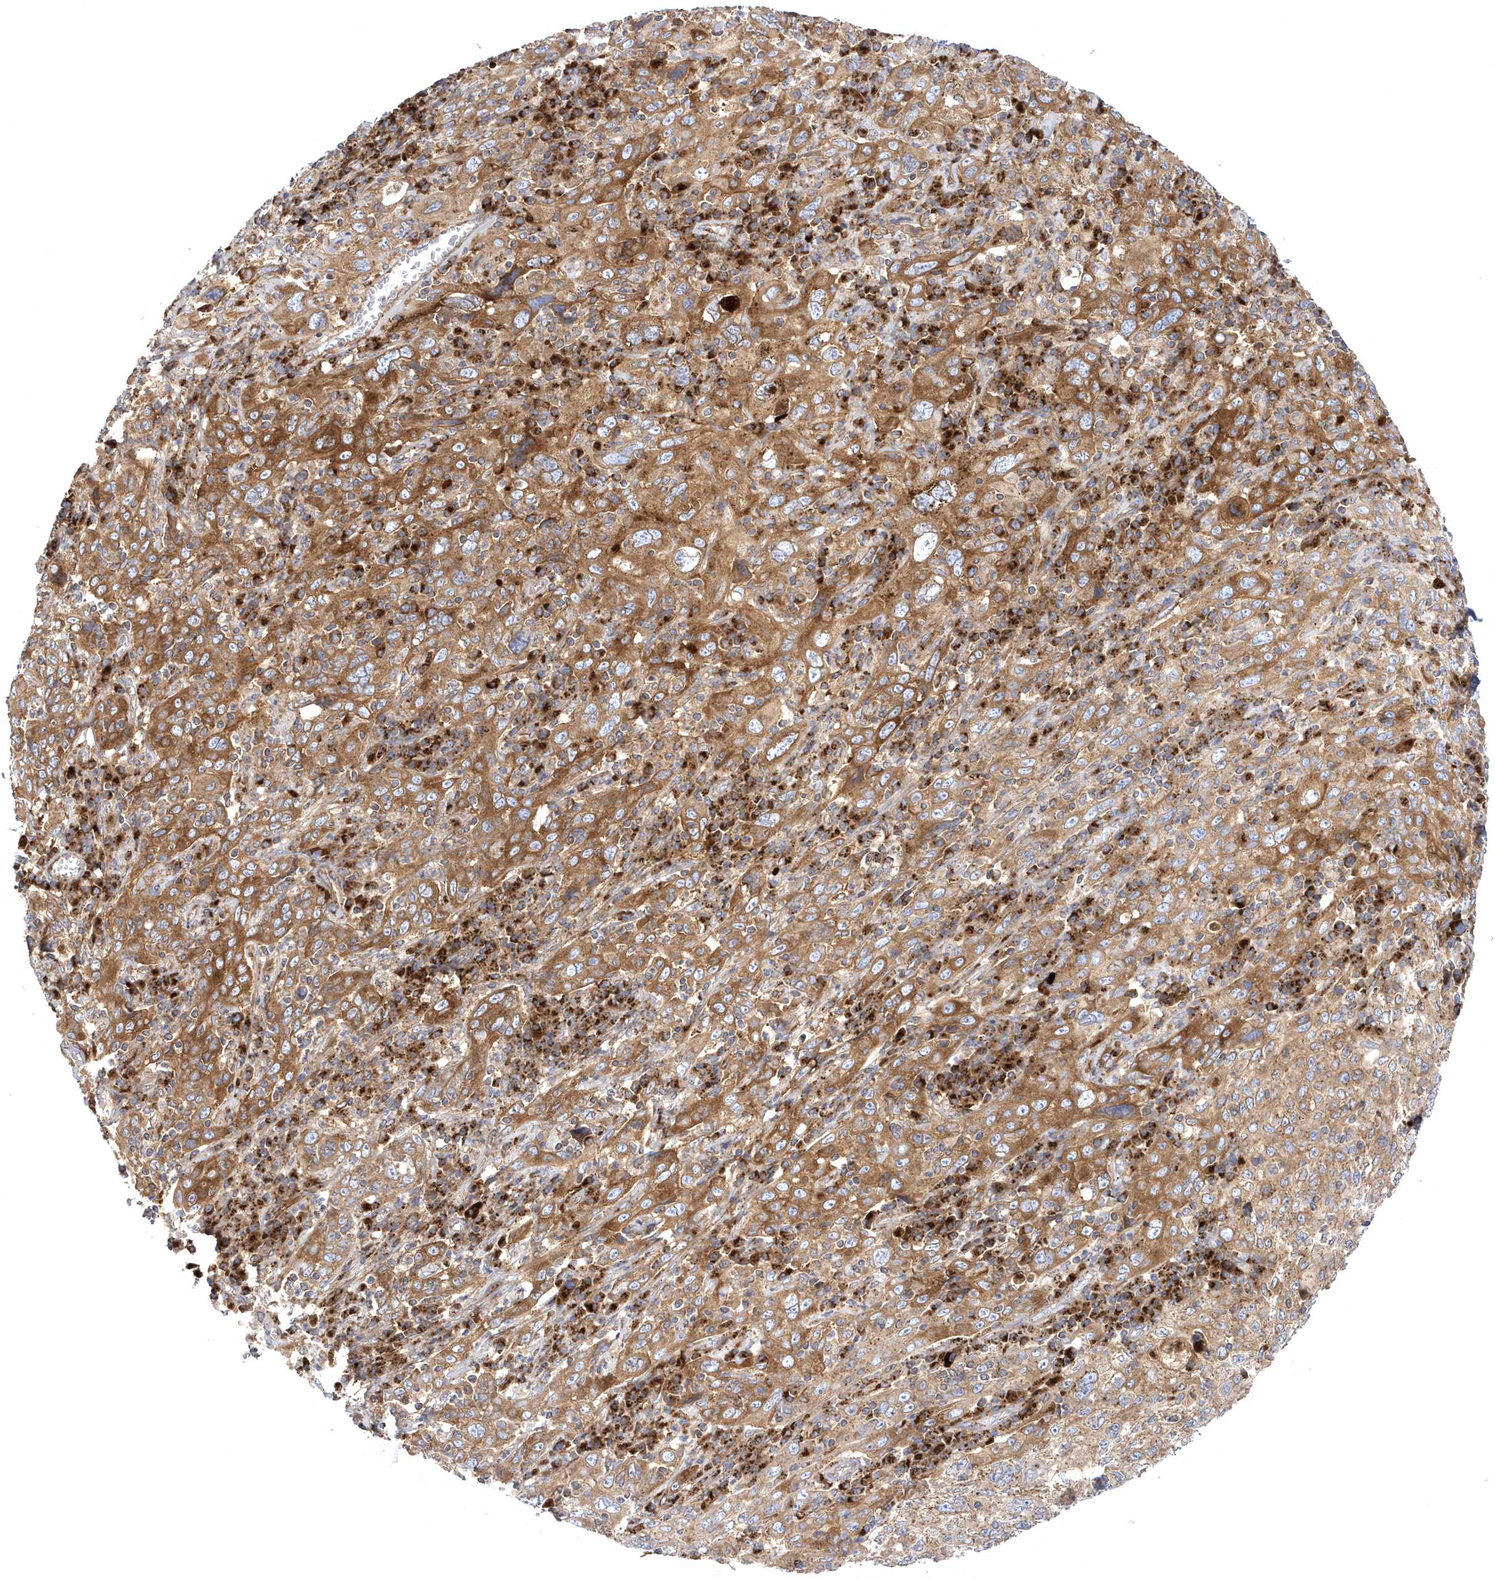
{"staining": {"intensity": "moderate", "quantity": ">75%", "location": "cytoplasmic/membranous"}, "tissue": "cervical cancer", "cell_type": "Tumor cells", "image_type": "cancer", "snomed": [{"axis": "morphology", "description": "Squamous cell carcinoma, NOS"}, {"axis": "topography", "description": "Cervix"}], "caption": "Cervical cancer tissue reveals moderate cytoplasmic/membranous staining in about >75% of tumor cells", "gene": "COPB2", "patient": {"sex": "female", "age": 46}}